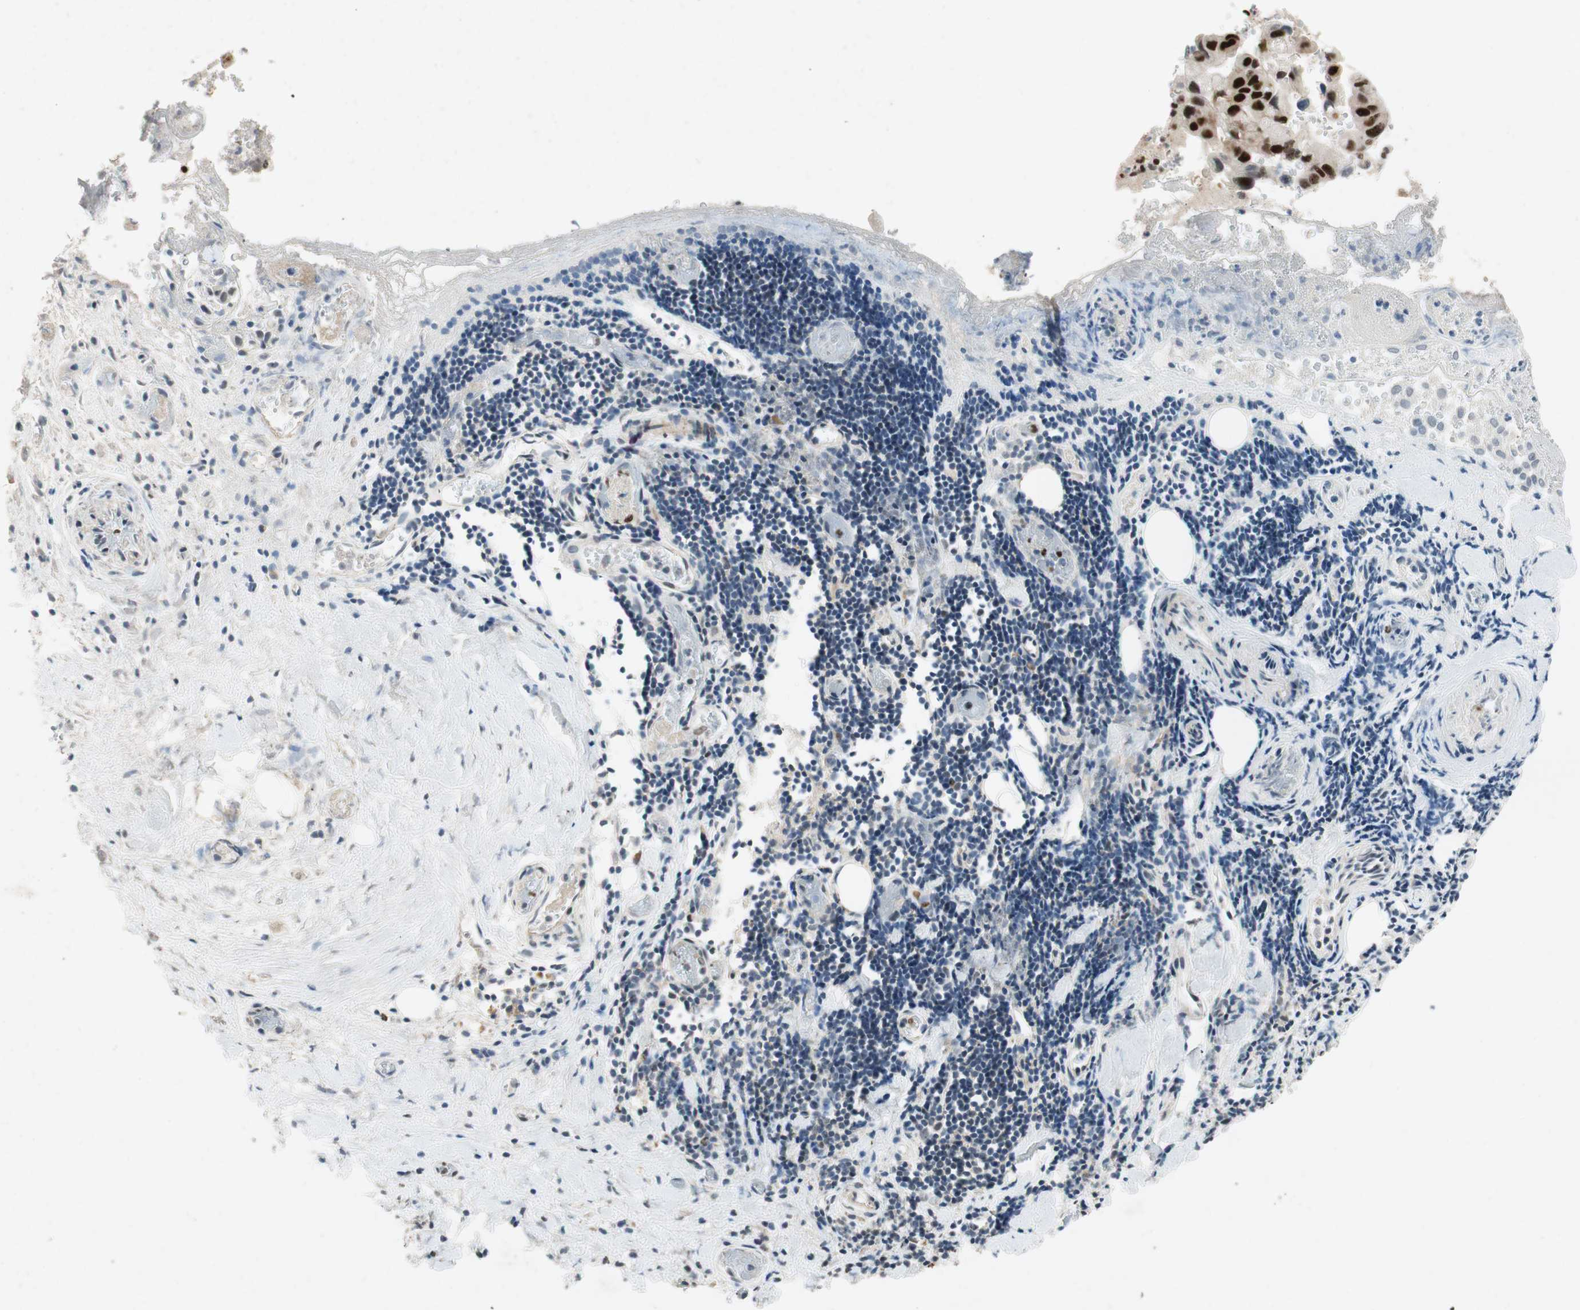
{"staining": {"intensity": "strong", "quantity": ">75%", "location": "nuclear"}, "tissue": "liver cancer", "cell_type": "Tumor cells", "image_type": "cancer", "snomed": [{"axis": "morphology", "description": "Normal tissue, NOS"}, {"axis": "morphology", "description": "Cholangiocarcinoma"}, {"axis": "topography", "description": "Liver"}, {"axis": "topography", "description": "Peripheral nerve tissue"}], "caption": "Liver cancer stained with a protein marker displays strong staining in tumor cells.", "gene": "NCBP3", "patient": {"sex": "male", "age": 50}}